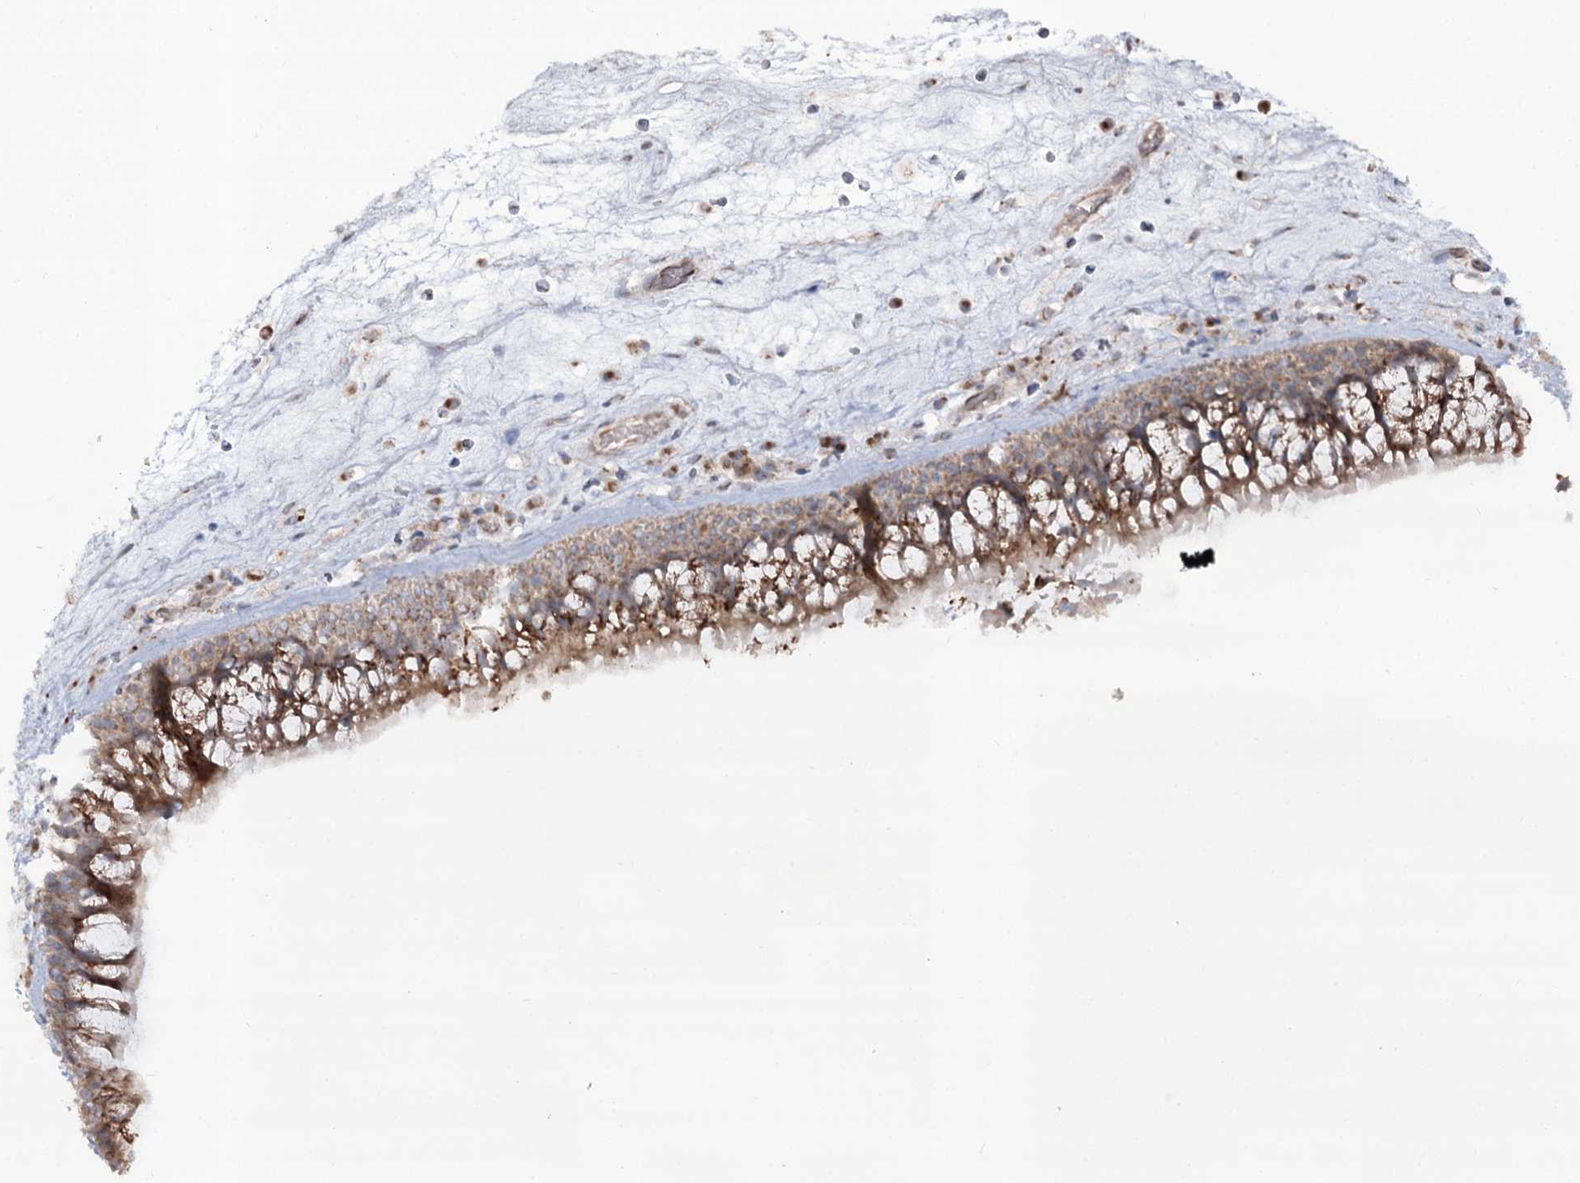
{"staining": {"intensity": "moderate", "quantity": ">75%", "location": "cytoplasmic/membranous"}, "tissue": "nasopharynx", "cell_type": "Respiratory epithelial cells", "image_type": "normal", "snomed": [{"axis": "morphology", "description": "Normal tissue, NOS"}, {"axis": "morphology", "description": "Inflammation, NOS"}, {"axis": "morphology", "description": "Malignant melanoma, Metastatic site"}, {"axis": "topography", "description": "Nasopharynx"}], "caption": "Nasopharynx stained with DAB (3,3'-diaminobenzidine) immunohistochemistry (IHC) exhibits medium levels of moderate cytoplasmic/membranous expression in about >75% of respiratory epithelial cells.", "gene": "REXO2", "patient": {"sex": "male", "age": 70}}